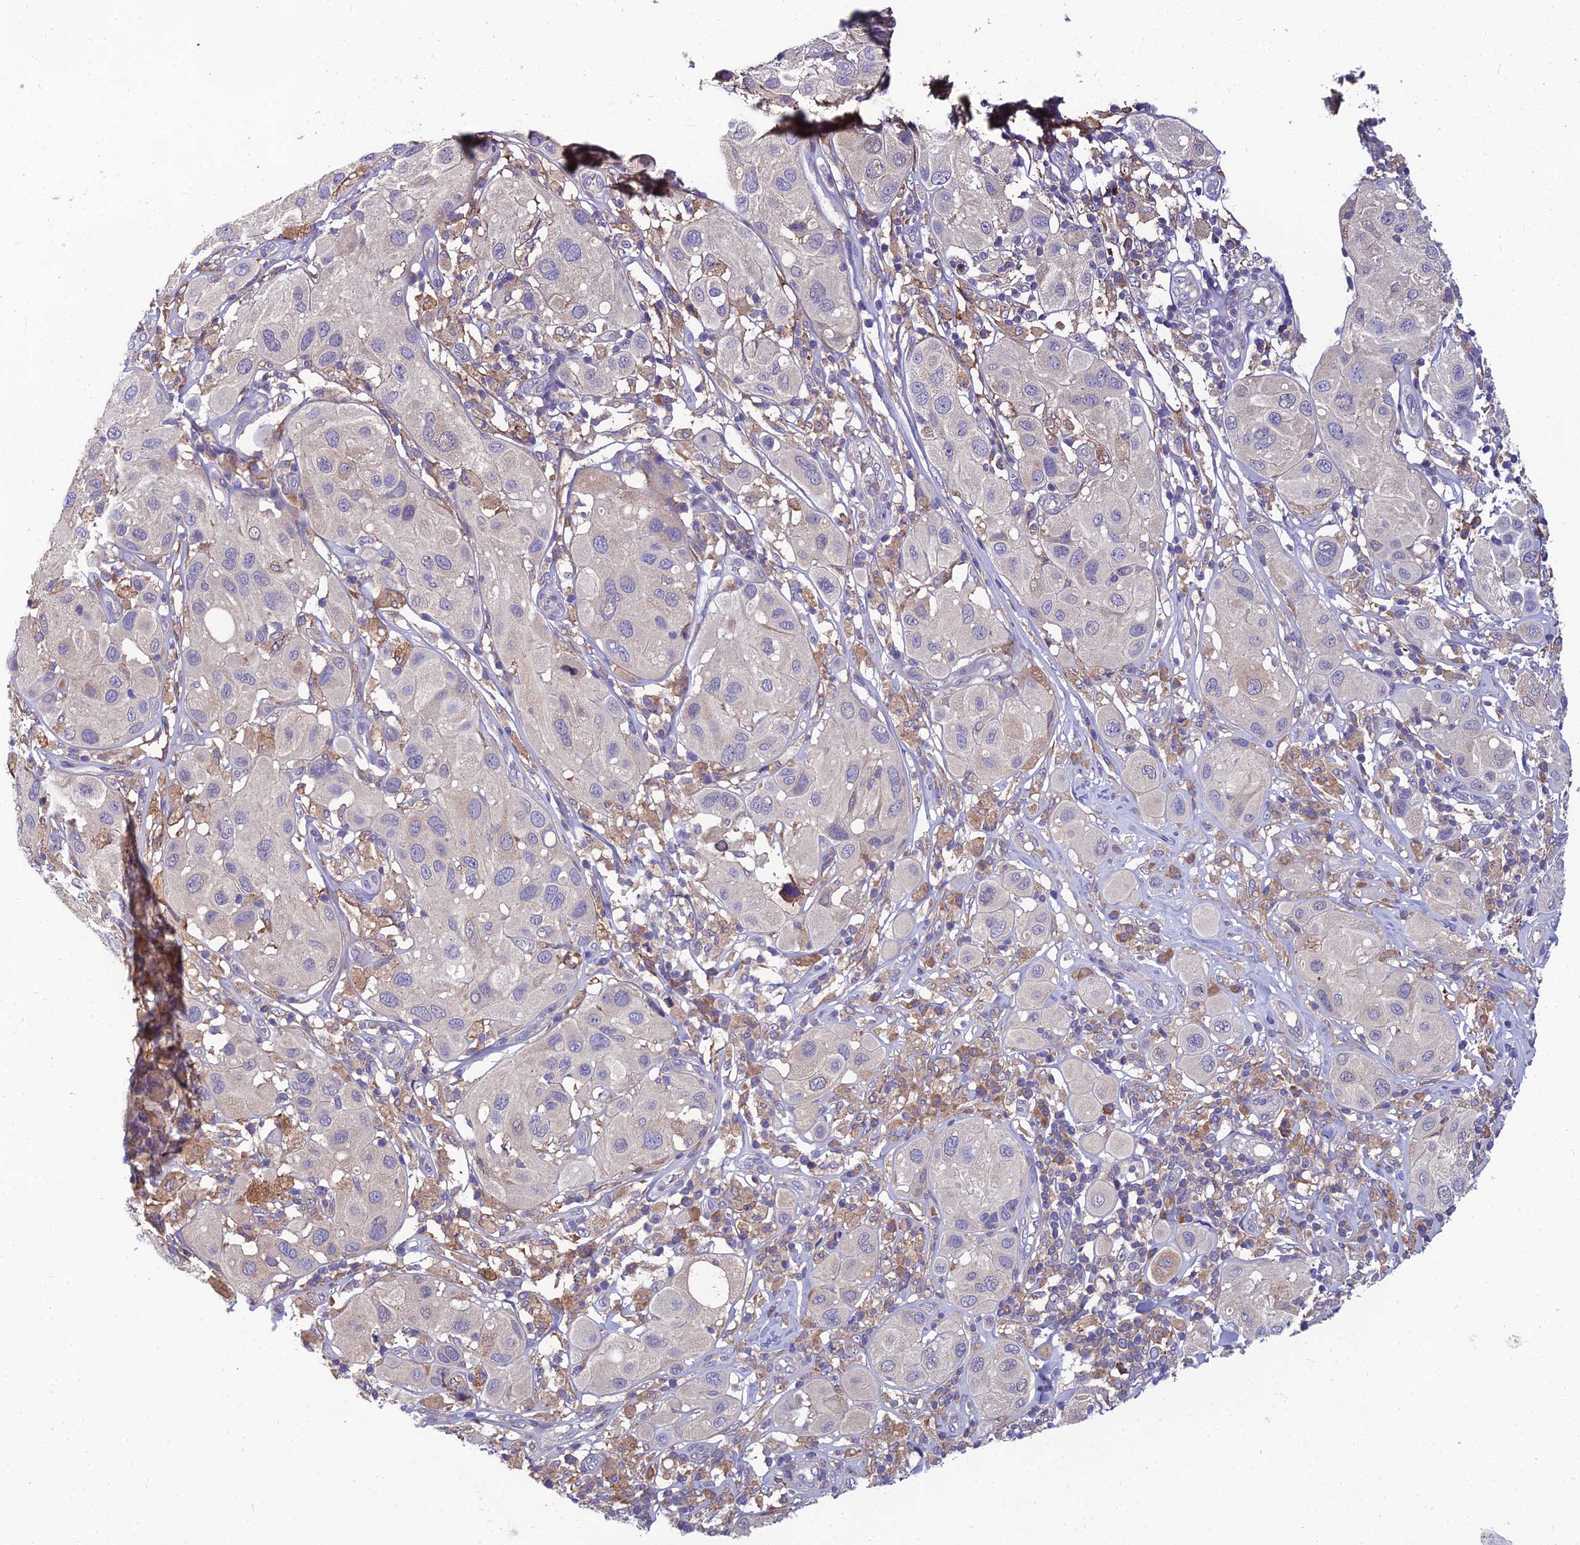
{"staining": {"intensity": "negative", "quantity": "none", "location": "none"}, "tissue": "melanoma", "cell_type": "Tumor cells", "image_type": "cancer", "snomed": [{"axis": "morphology", "description": "Malignant melanoma, Metastatic site"}, {"axis": "topography", "description": "Skin"}], "caption": "DAB (3,3'-diaminobenzidine) immunohistochemical staining of malignant melanoma (metastatic site) demonstrates no significant positivity in tumor cells.", "gene": "UMAD1", "patient": {"sex": "male", "age": 41}}